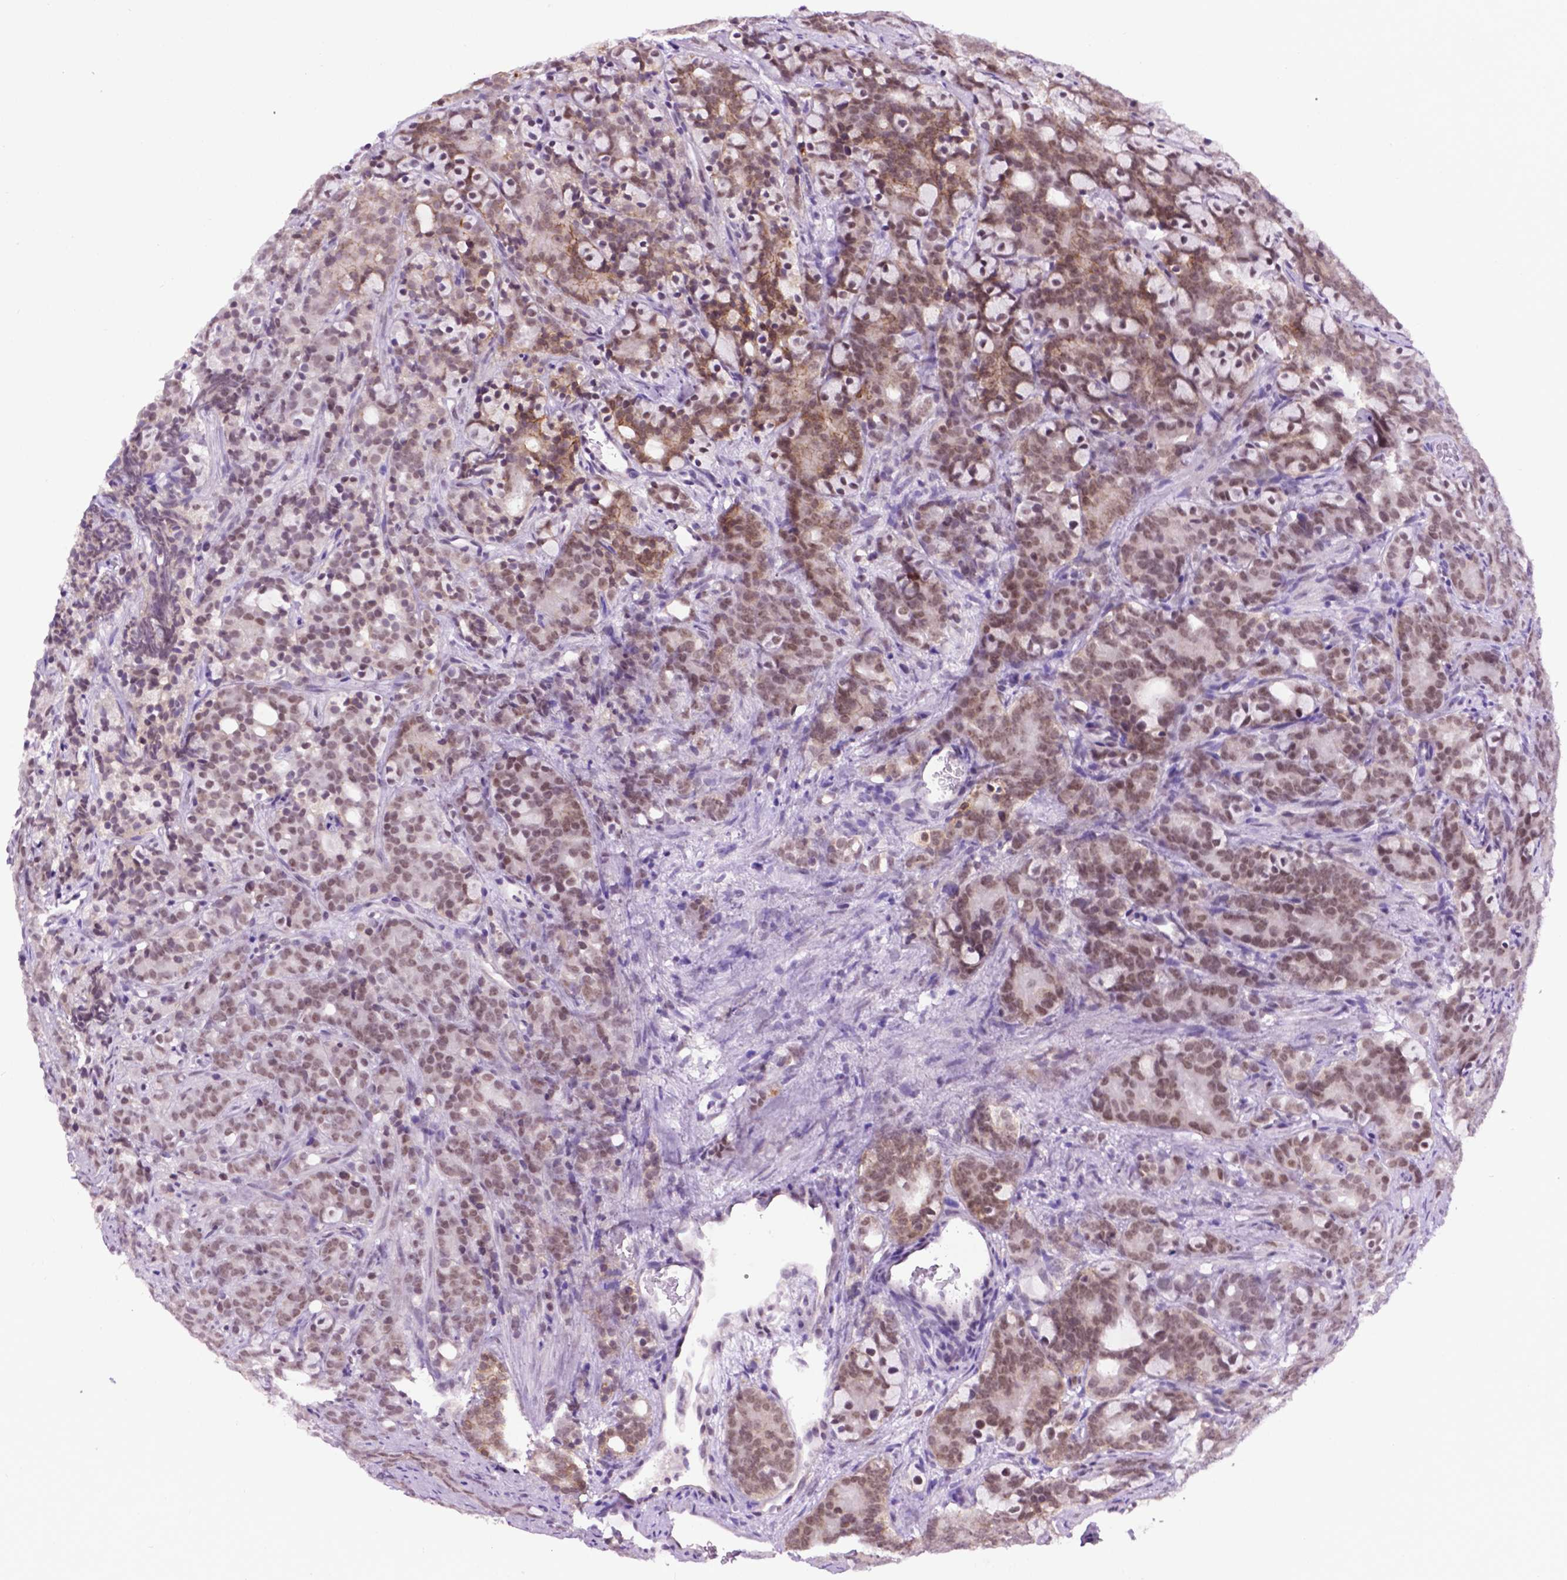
{"staining": {"intensity": "moderate", "quantity": "25%-75%", "location": "cytoplasmic/membranous,nuclear"}, "tissue": "prostate cancer", "cell_type": "Tumor cells", "image_type": "cancer", "snomed": [{"axis": "morphology", "description": "Adenocarcinoma, High grade"}, {"axis": "topography", "description": "Prostate"}], "caption": "Immunohistochemical staining of human prostate cancer reveals moderate cytoplasmic/membranous and nuclear protein expression in about 25%-75% of tumor cells. The protein of interest is shown in brown color, while the nuclei are stained blue.", "gene": "TACSTD2", "patient": {"sex": "male", "age": 84}}